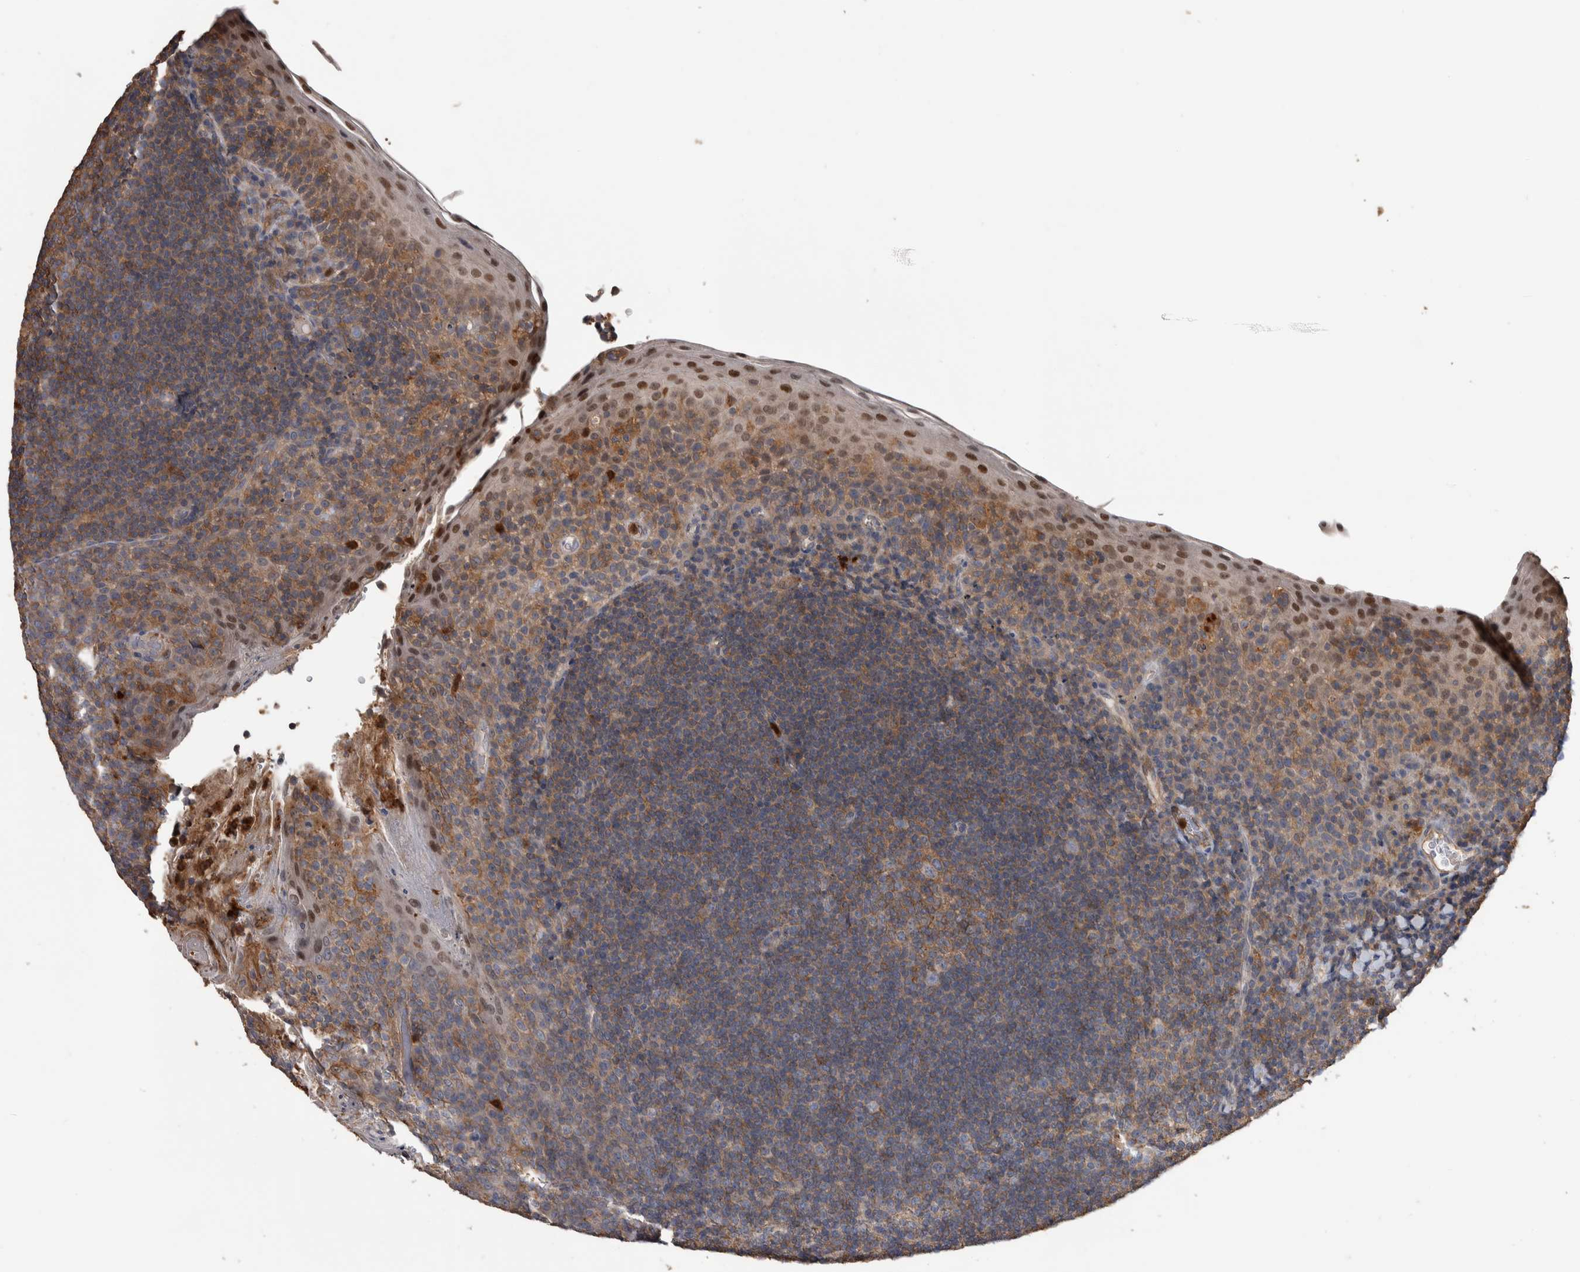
{"staining": {"intensity": "weak", "quantity": "25%-75%", "location": "cytoplasmic/membranous"}, "tissue": "tonsil", "cell_type": "Germinal center cells", "image_type": "normal", "snomed": [{"axis": "morphology", "description": "Normal tissue, NOS"}, {"axis": "topography", "description": "Tonsil"}], "caption": "Weak cytoplasmic/membranous positivity for a protein is appreciated in approximately 25%-75% of germinal center cells of normal tonsil using IHC.", "gene": "SDCBP", "patient": {"sex": "male", "age": 17}}